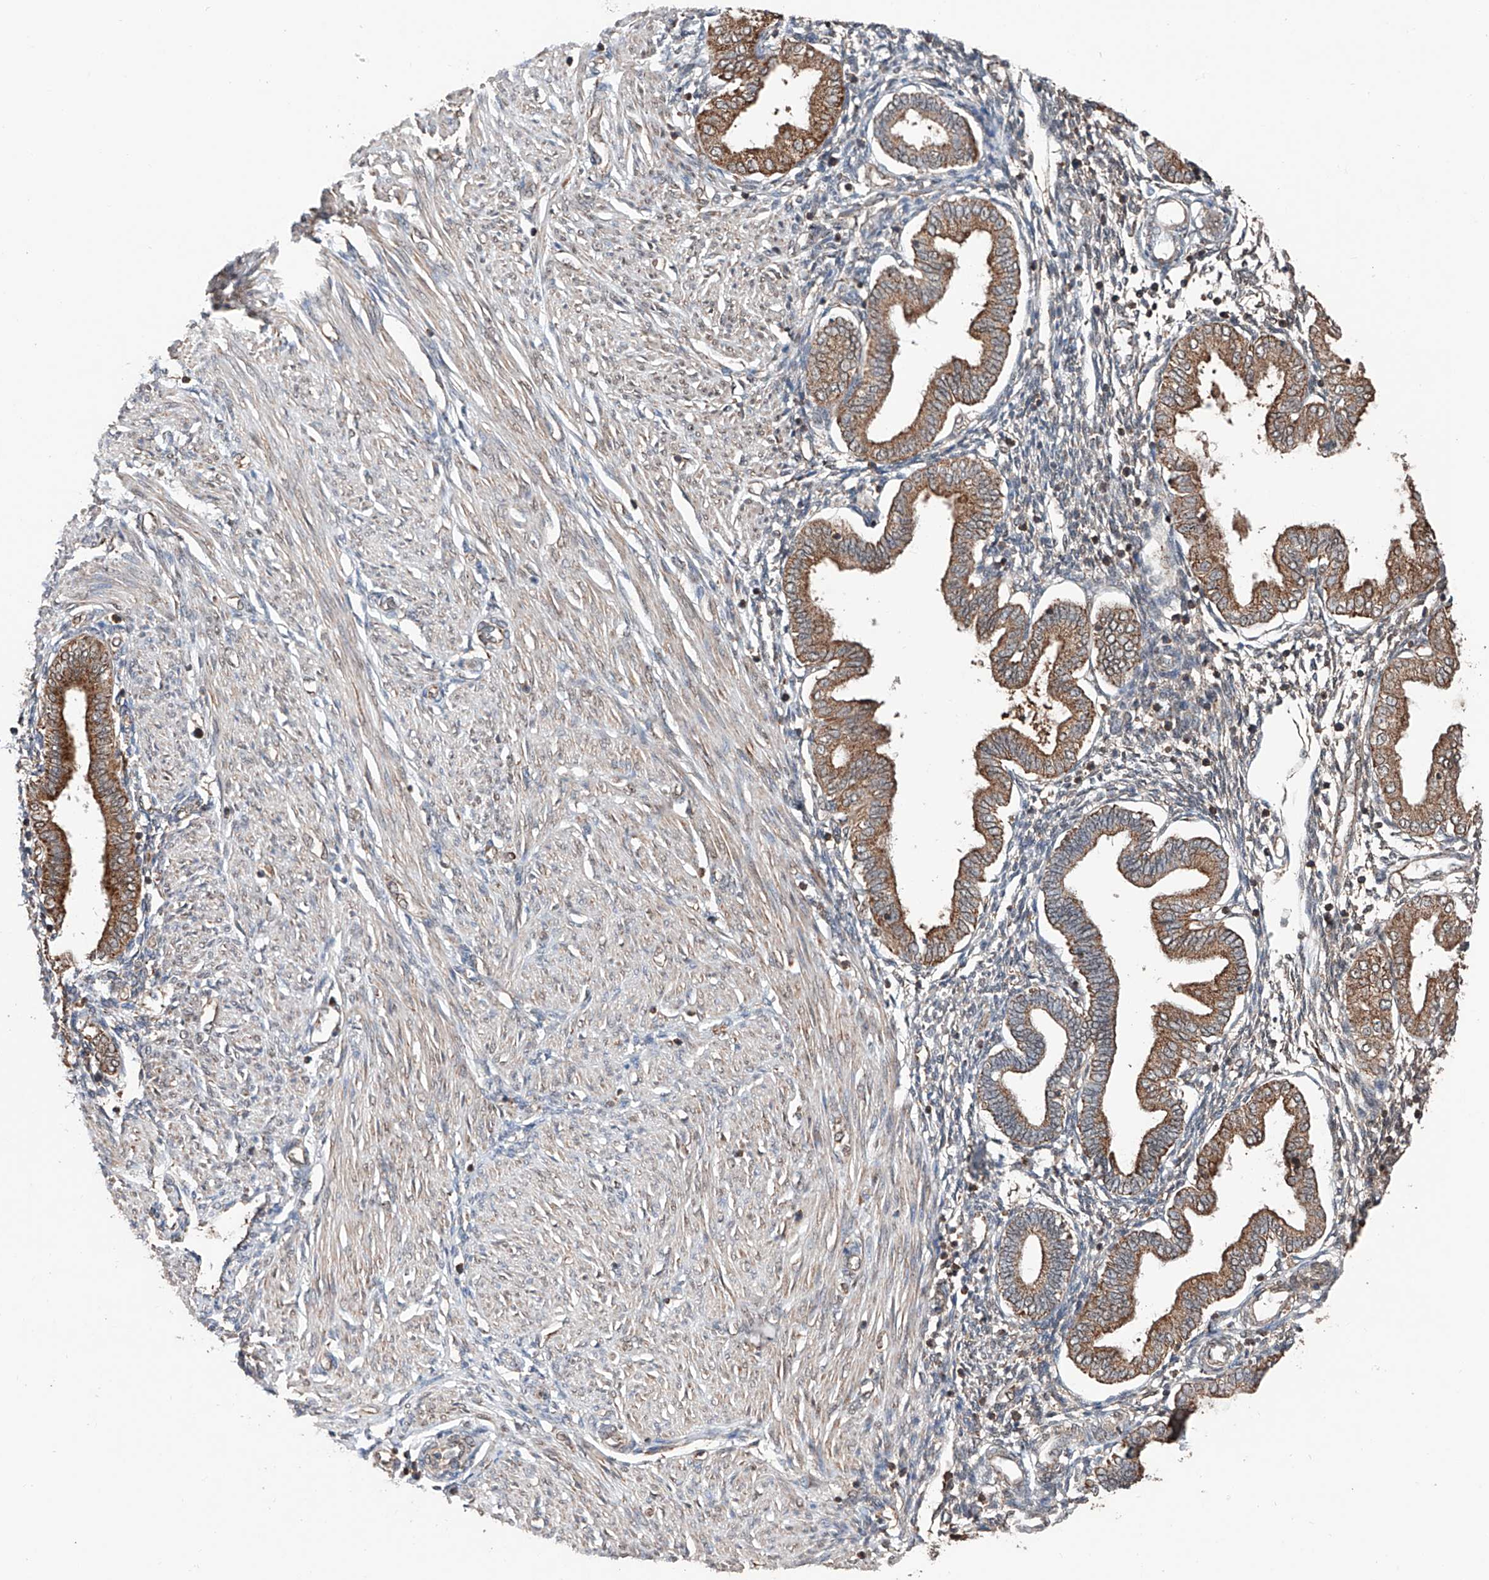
{"staining": {"intensity": "negative", "quantity": "none", "location": "none"}, "tissue": "endometrium", "cell_type": "Cells in endometrial stroma", "image_type": "normal", "snomed": [{"axis": "morphology", "description": "Normal tissue, NOS"}, {"axis": "topography", "description": "Endometrium"}], "caption": "An image of endometrium stained for a protein displays no brown staining in cells in endometrial stroma. The staining was performed using DAB to visualize the protein expression in brown, while the nuclei were stained in blue with hematoxylin (Magnification: 20x).", "gene": "ZNF445", "patient": {"sex": "female", "age": 53}}